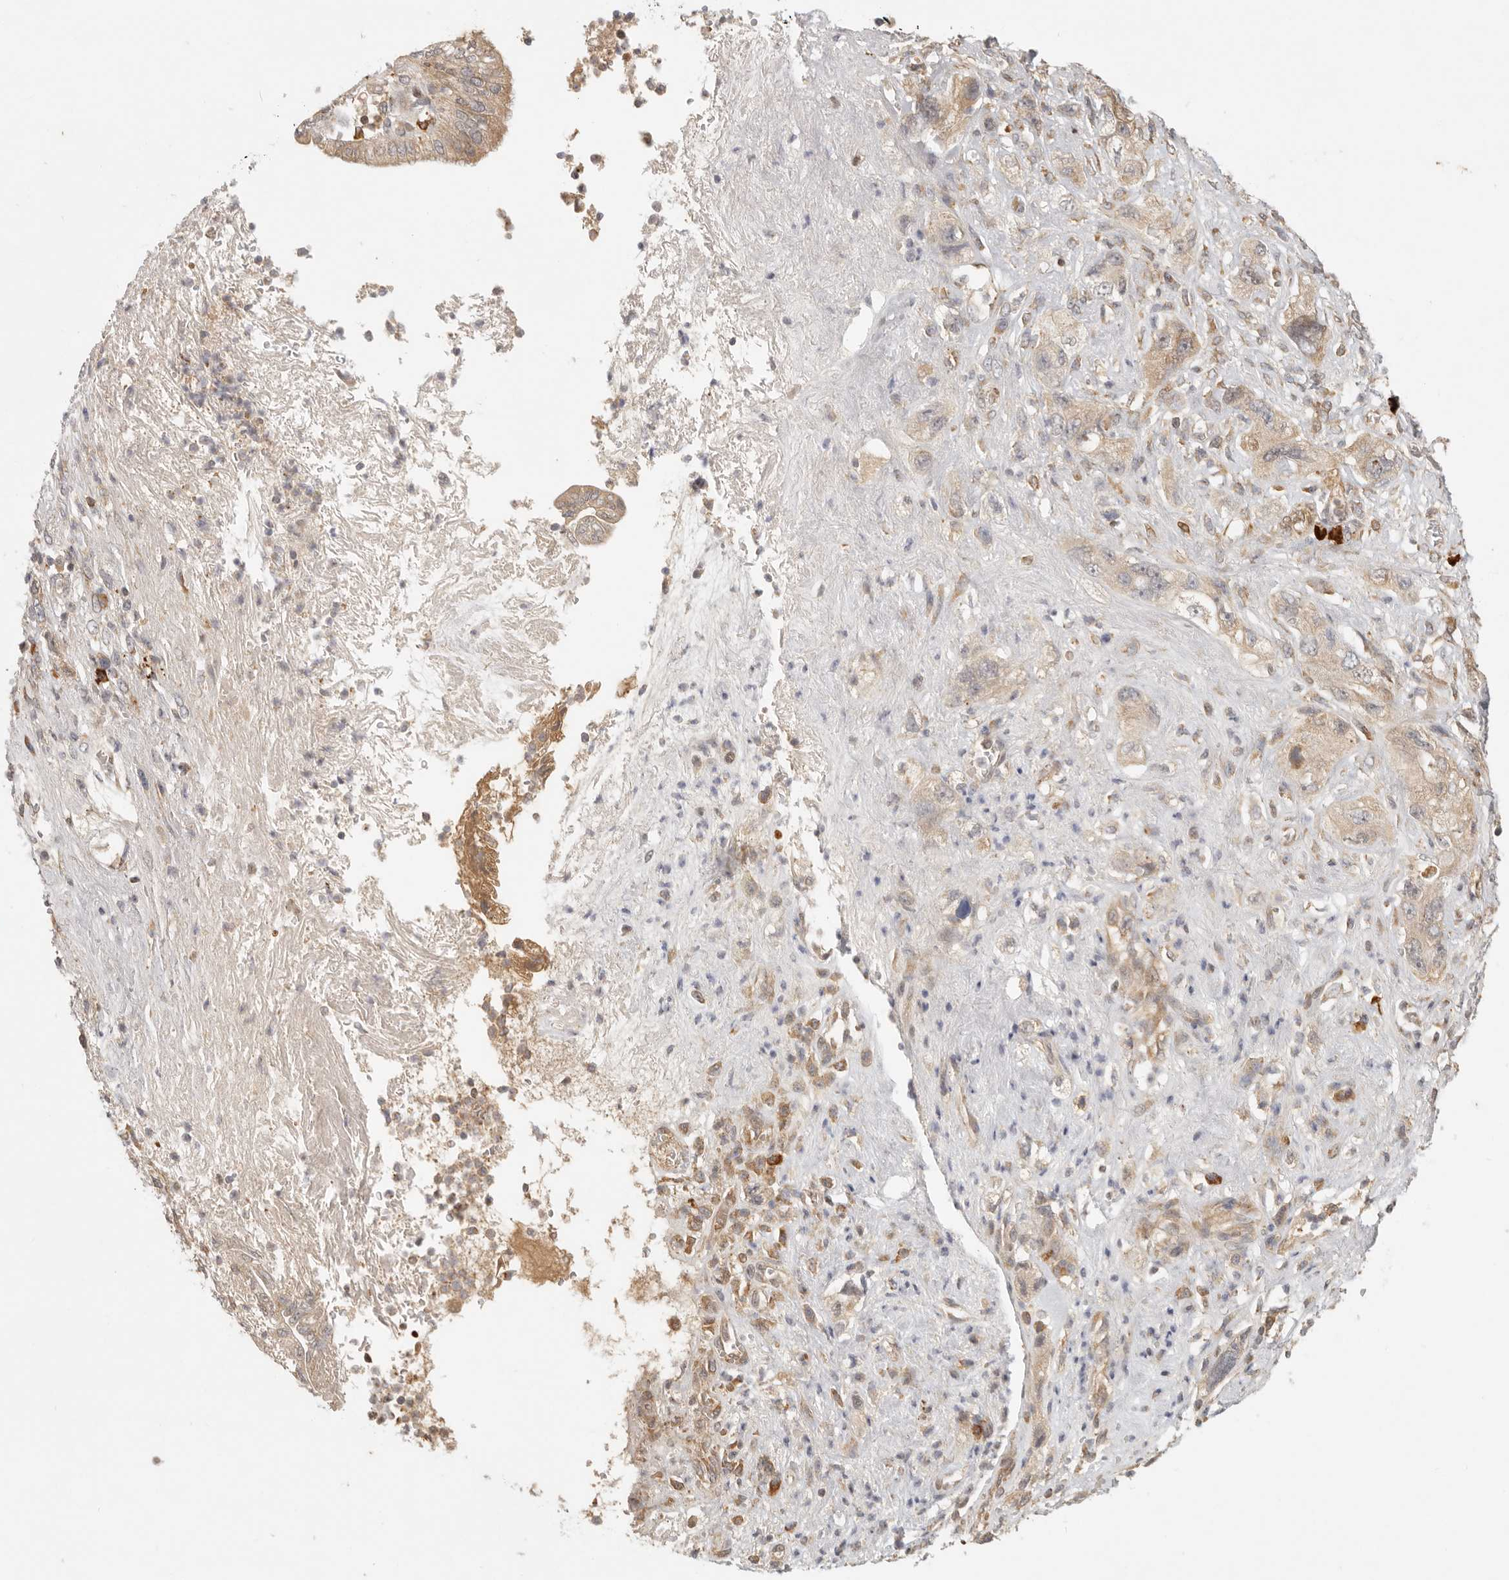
{"staining": {"intensity": "moderate", "quantity": ">75%", "location": "cytoplasmic/membranous,nuclear"}, "tissue": "pancreatic cancer", "cell_type": "Tumor cells", "image_type": "cancer", "snomed": [{"axis": "morphology", "description": "Adenocarcinoma, NOS"}, {"axis": "topography", "description": "Pancreas"}], "caption": "Immunohistochemical staining of adenocarcinoma (pancreatic) demonstrates medium levels of moderate cytoplasmic/membranous and nuclear expression in about >75% of tumor cells.", "gene": "AHDC1", "patient": {"sex": "female", "age": 73}}